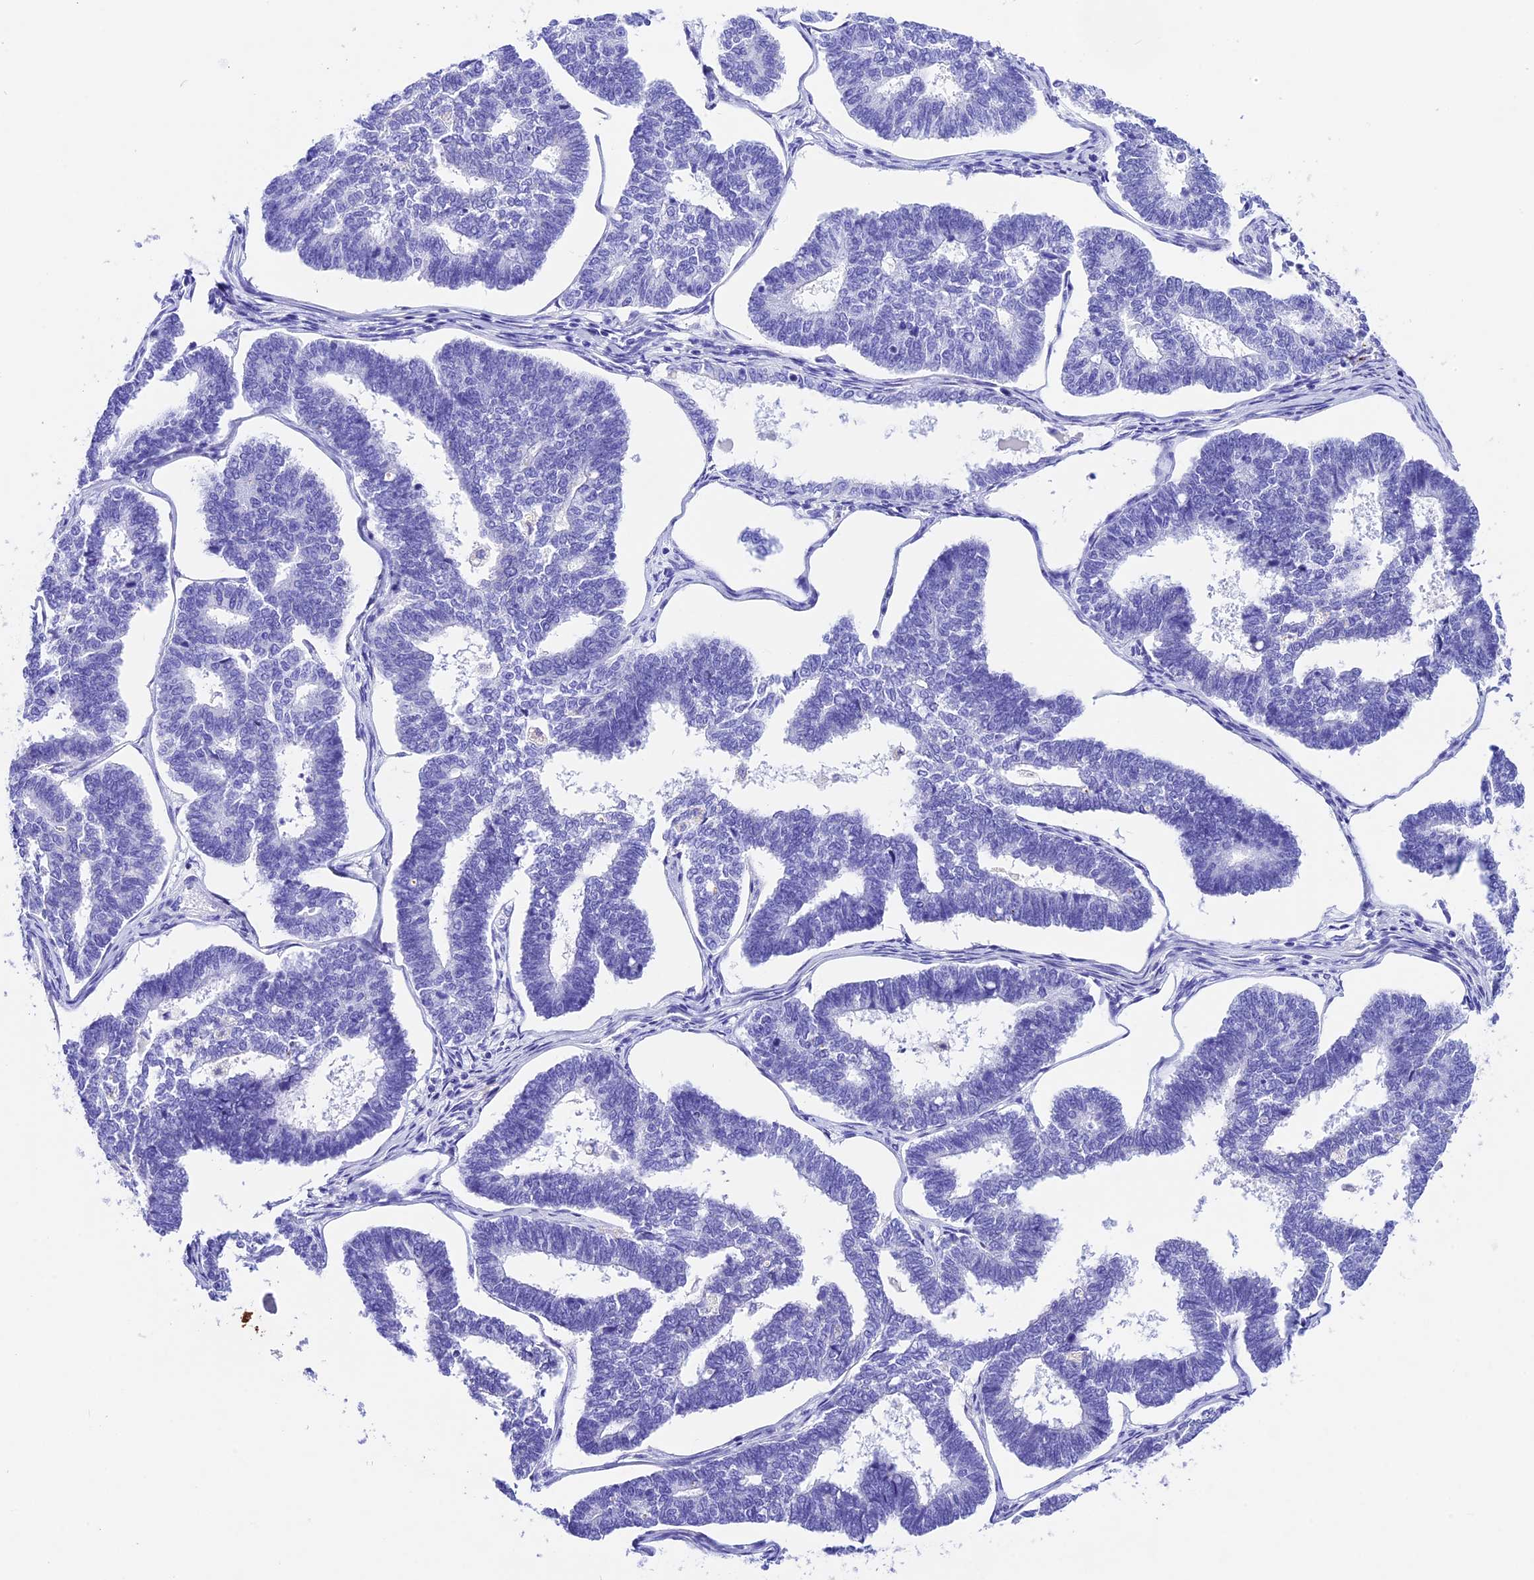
{"staining": {"intensity": "negative", "quantity": "none", "location": "none"}, "tissue": "endometrial cancer", "cell_type": "Tumor cells", "image_type": "cancer", "snomed": [{"axis": "morphology", "description": "Adenocarcinoma, NOS"}, {"axis": "topography", "description": "Endometrium"}], "caption": "DAB (3,3'-diaminobenzidine) immunohistochemical staining of endometrial cancer reveals no significant staining in tumor cells.", "gene": "PSG11", "patient": {"sex": "female", "age": 70}}